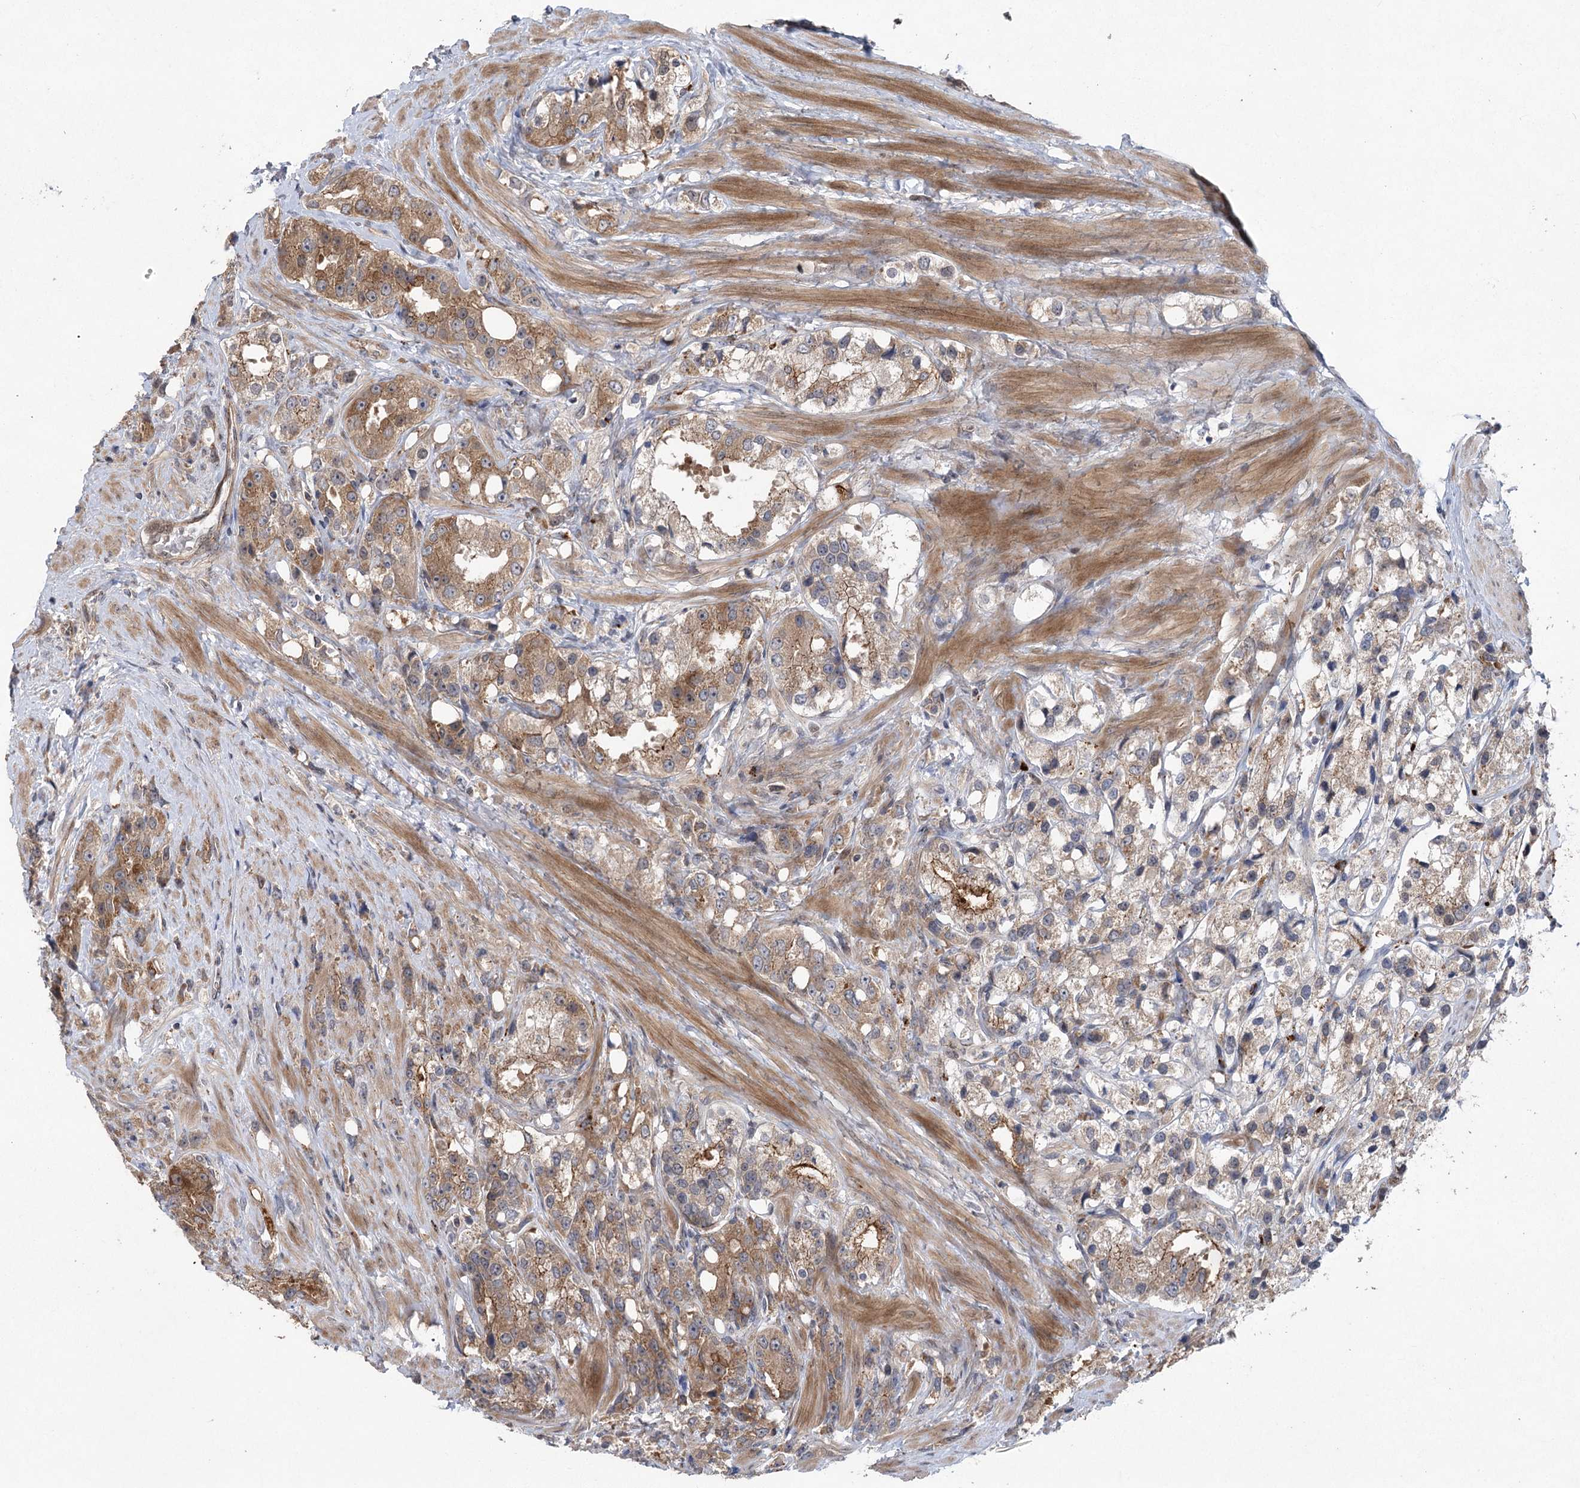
{"staining": {"intensity": "moderate", "quantity": ">75%", "location": "cytoplasmic/membranous"}, "tissue": "prostate cancer", "cell_type": "Tumor cells", "image_type": "cancer", "snomed": [{"axis": "morphology", "description": "Adenocarcinoma, NOS"}, {"axis": "topography", "description": "Prostate"}], "caption": "Prostate cancer stained for a protein displays moderate cytoplasmic/membranous positivity in tumor cells.", "gene": "METTL24", "patient": {"sex": "male", "age": 79}}